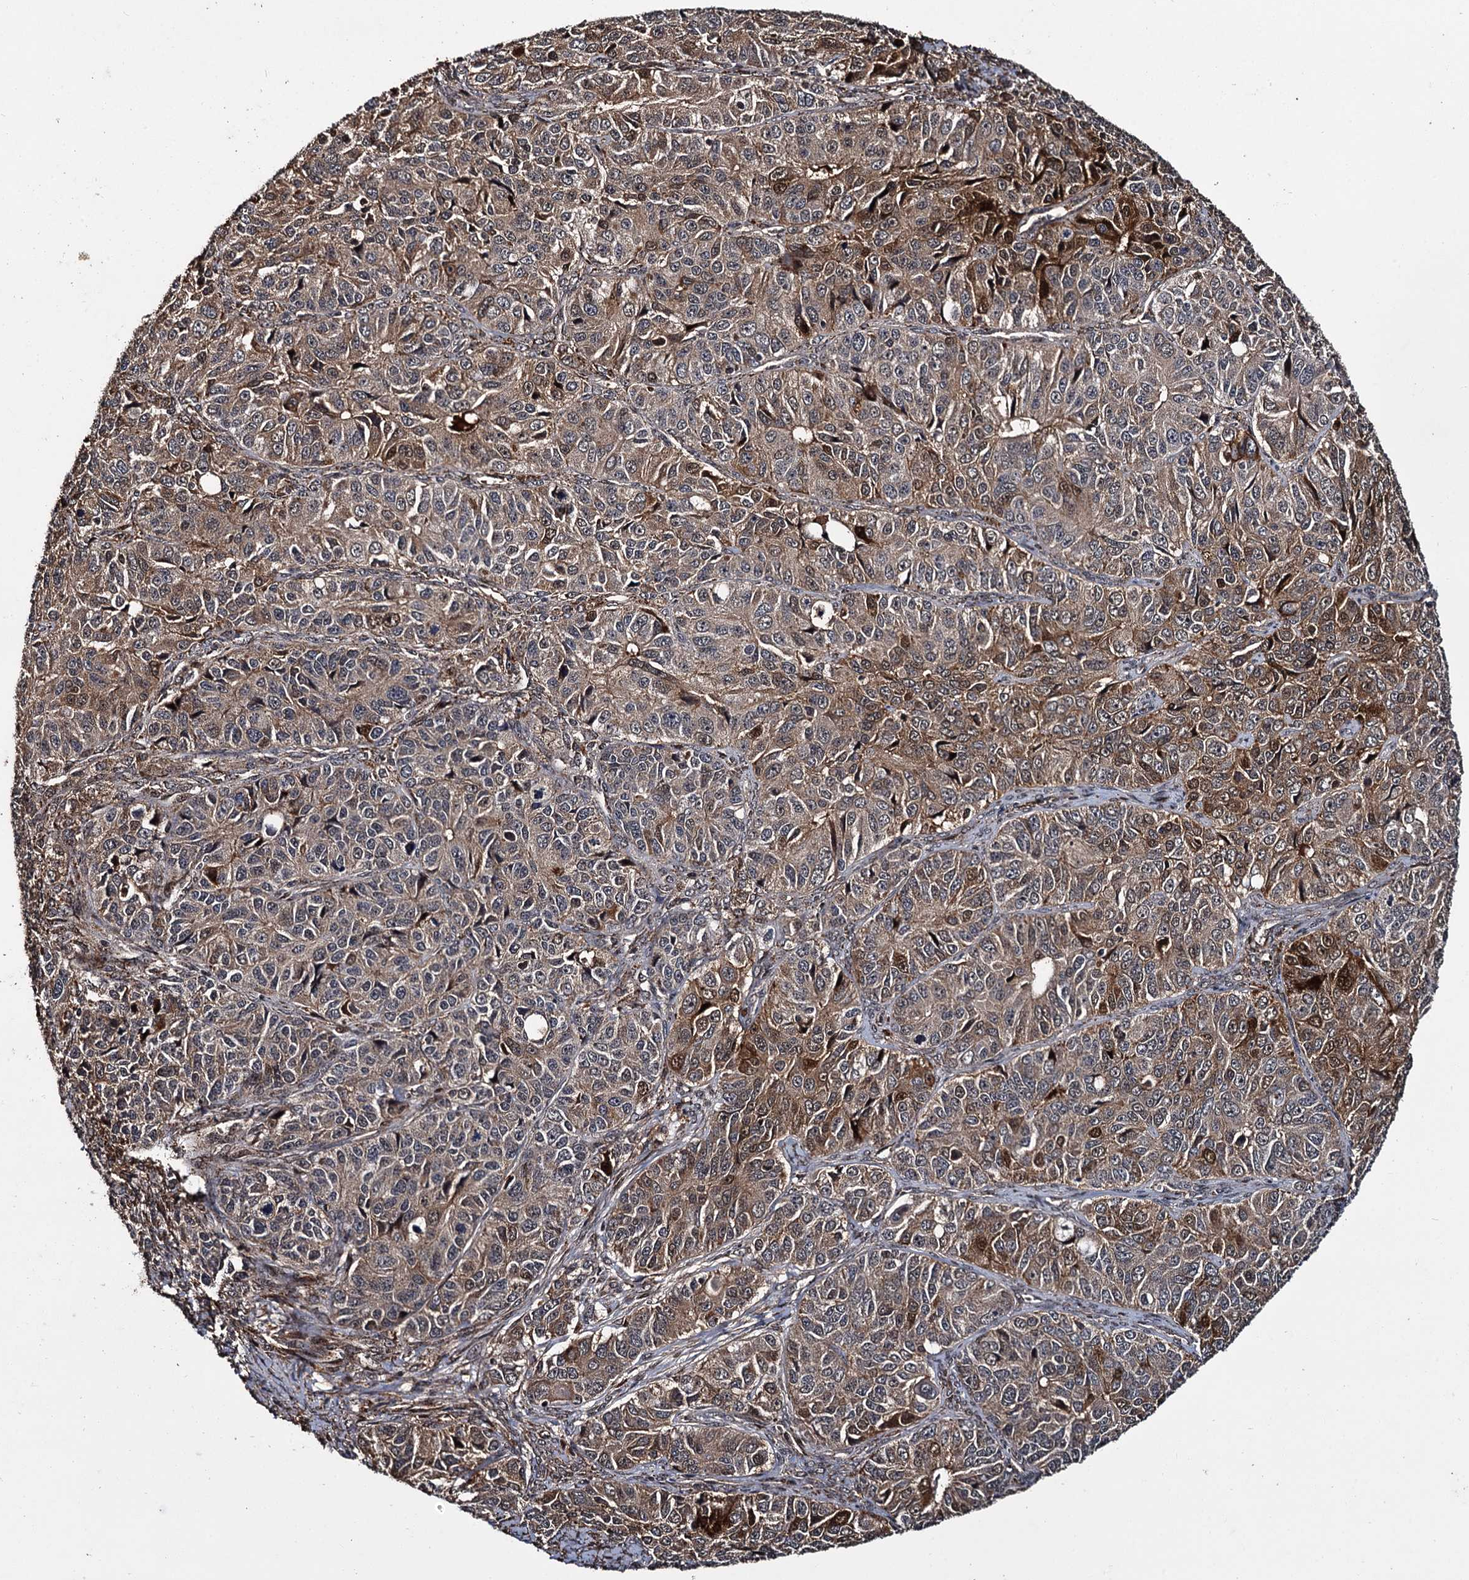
{"staining": {"intensity": "moderate", "quantity": "25%-75%", "location": "cytoplasmic/membranous,nuclear"}, "tissue": "ovarian cancer", "cell_type": "Tumor cells", "image_type": "cancer", "snomed": [{"axis": "morphology", "description": "Carcinoma, endometroid"}, {"axis": "topography", "description": "Ovary"}], "caption": "Moderate cytoplasmic/membranous and nuclear expression for a protein is identified in approximately 25%-75% of tumor cells of endometroid carcinoma (ovarian) using IHC.", "gene": "CEP192", "patient": {"sex": "female", "age": 51}}